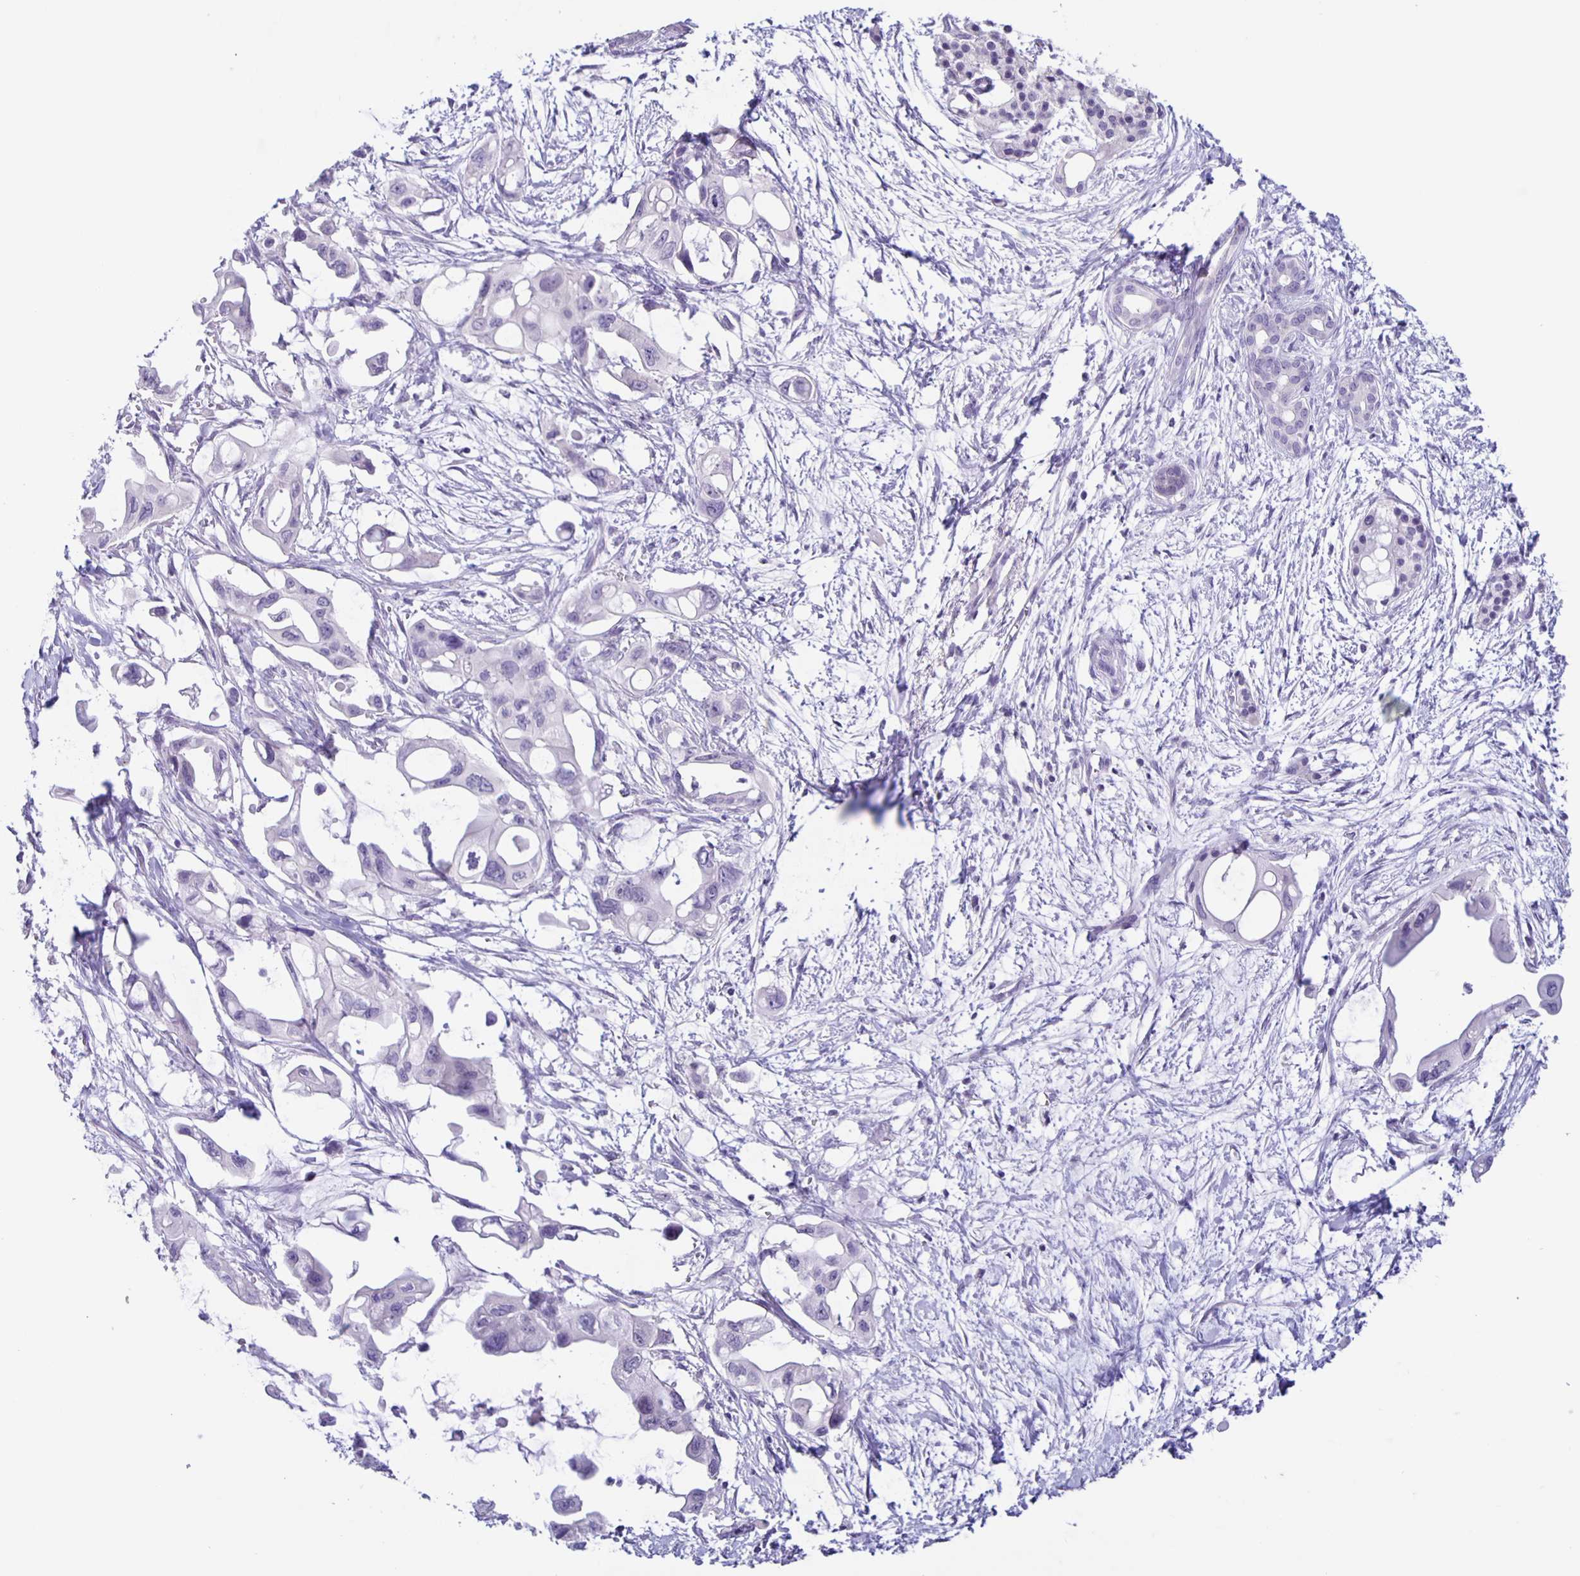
{"staining": {"intensity": "negative", "quantity": "none", "location": "none"}, "tissue": "pancreatic cancer", "cell_type": "Tumor cells", "image_type": "cancer", "snomed": [{"axis": "morphology", "description": "Adenocarcinoma, NOS"}, {"axis": "topography", "description": "Pancreas"}], "caption": "The photomicrograph exhibits no significant staining in tumor cells of pancreatic adenocarcinoma.", "gene": "SLC12A3", "patient": {"sex": "male", "age": 61}}